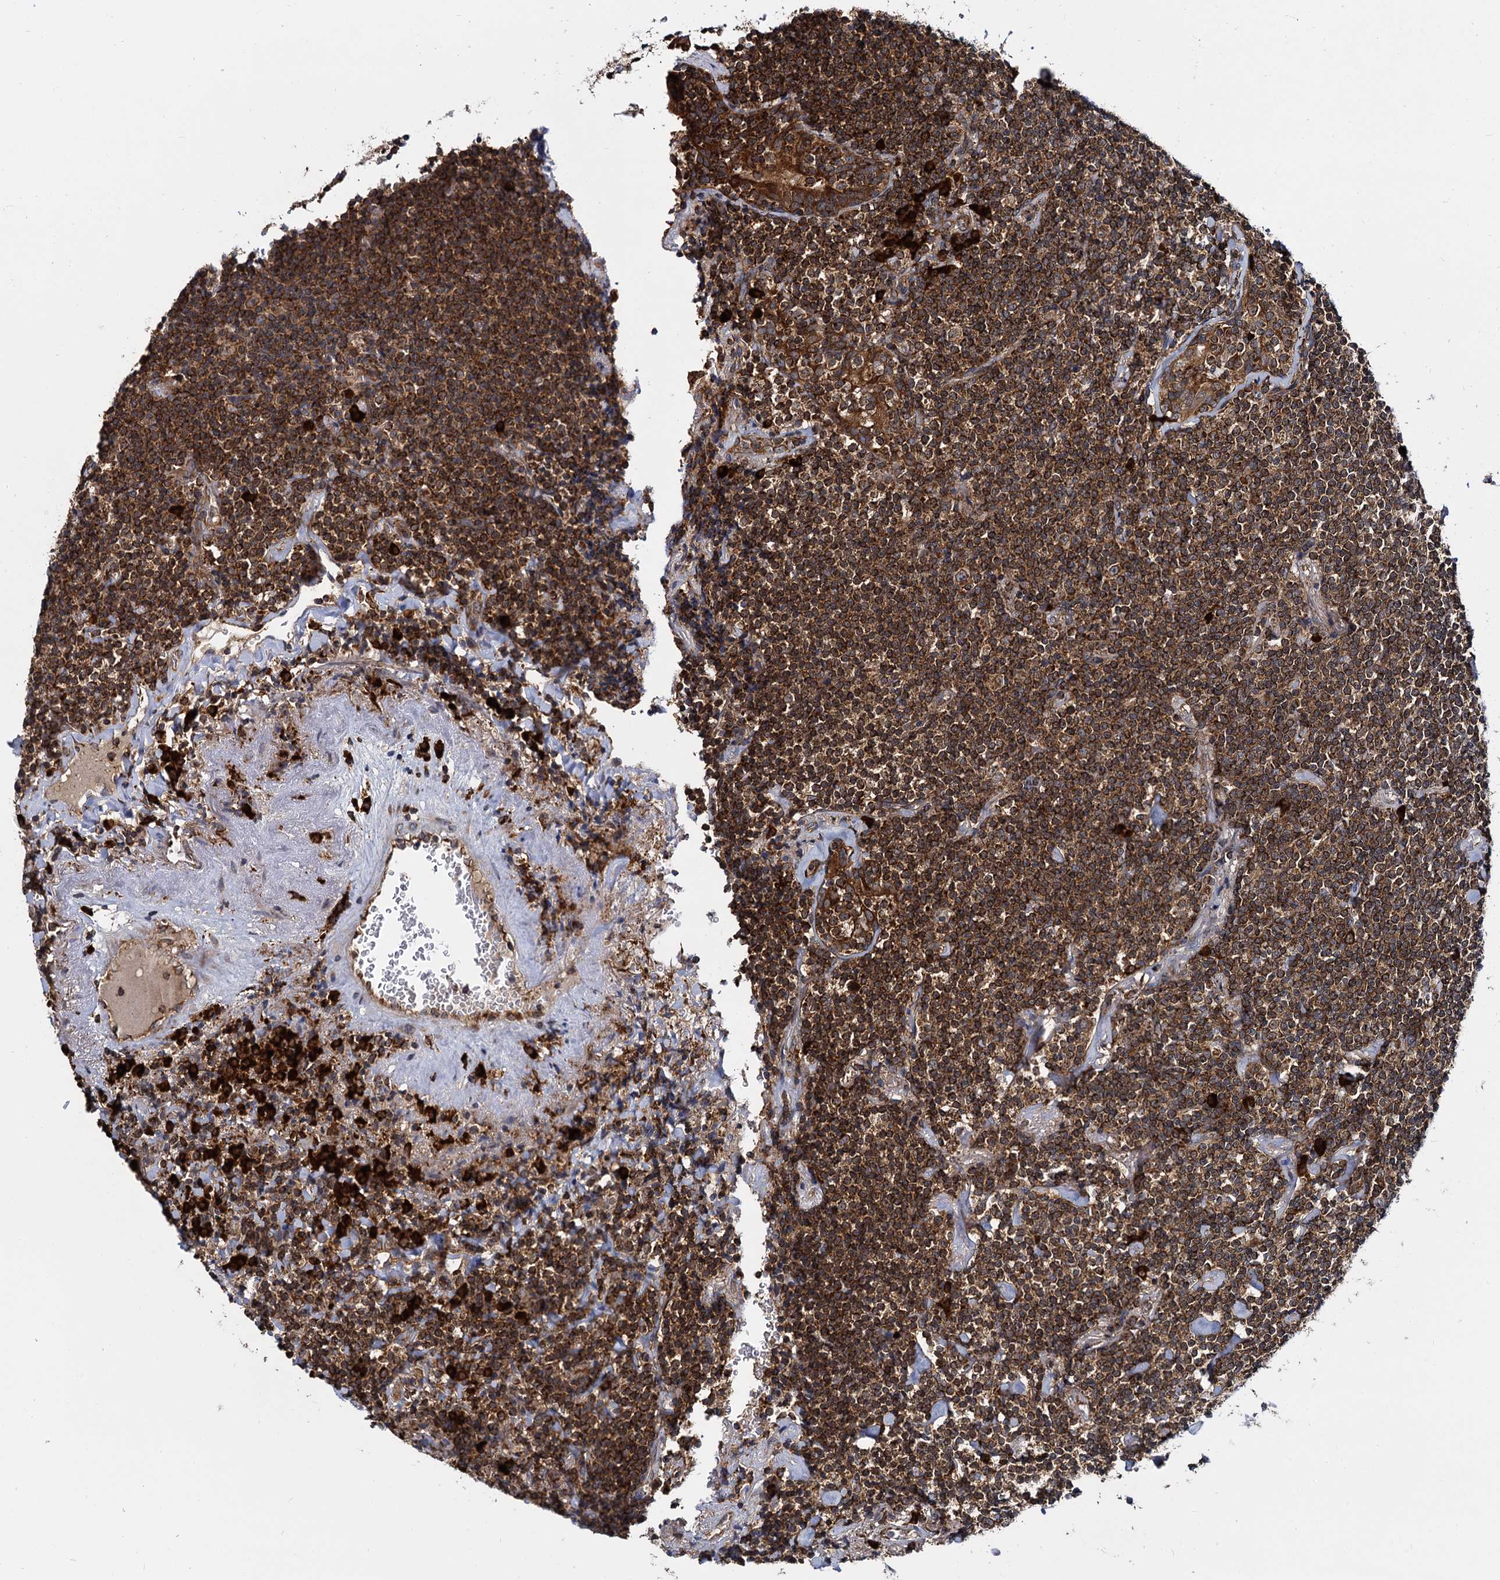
{"staining": {"intensity": "strong", "quantity": ">75%", "location": "cytoplasmic/membranous"}, "tissue": "lymphoma", "cell_type": "Tumor cells", "image_type": "cancer", "snomed": [{"axis": "morphology", "description": "Malignant lymphoma, non-Hodgkin's type, Low grade"}, {"axis": "topography", "description": "Lung"}], "caption": "A brown stain highlights strong cytoplasmic/membranous expression of a protein in human low-grade malignant lymphoma, non-Hodgkin's type tumor cells. (DAB (3,3'-diaminobenzidine) IHC with brightfield microscopy, high magnification).", "gene": "UFM1", "patient": {"sex": "female", "age": 71}}